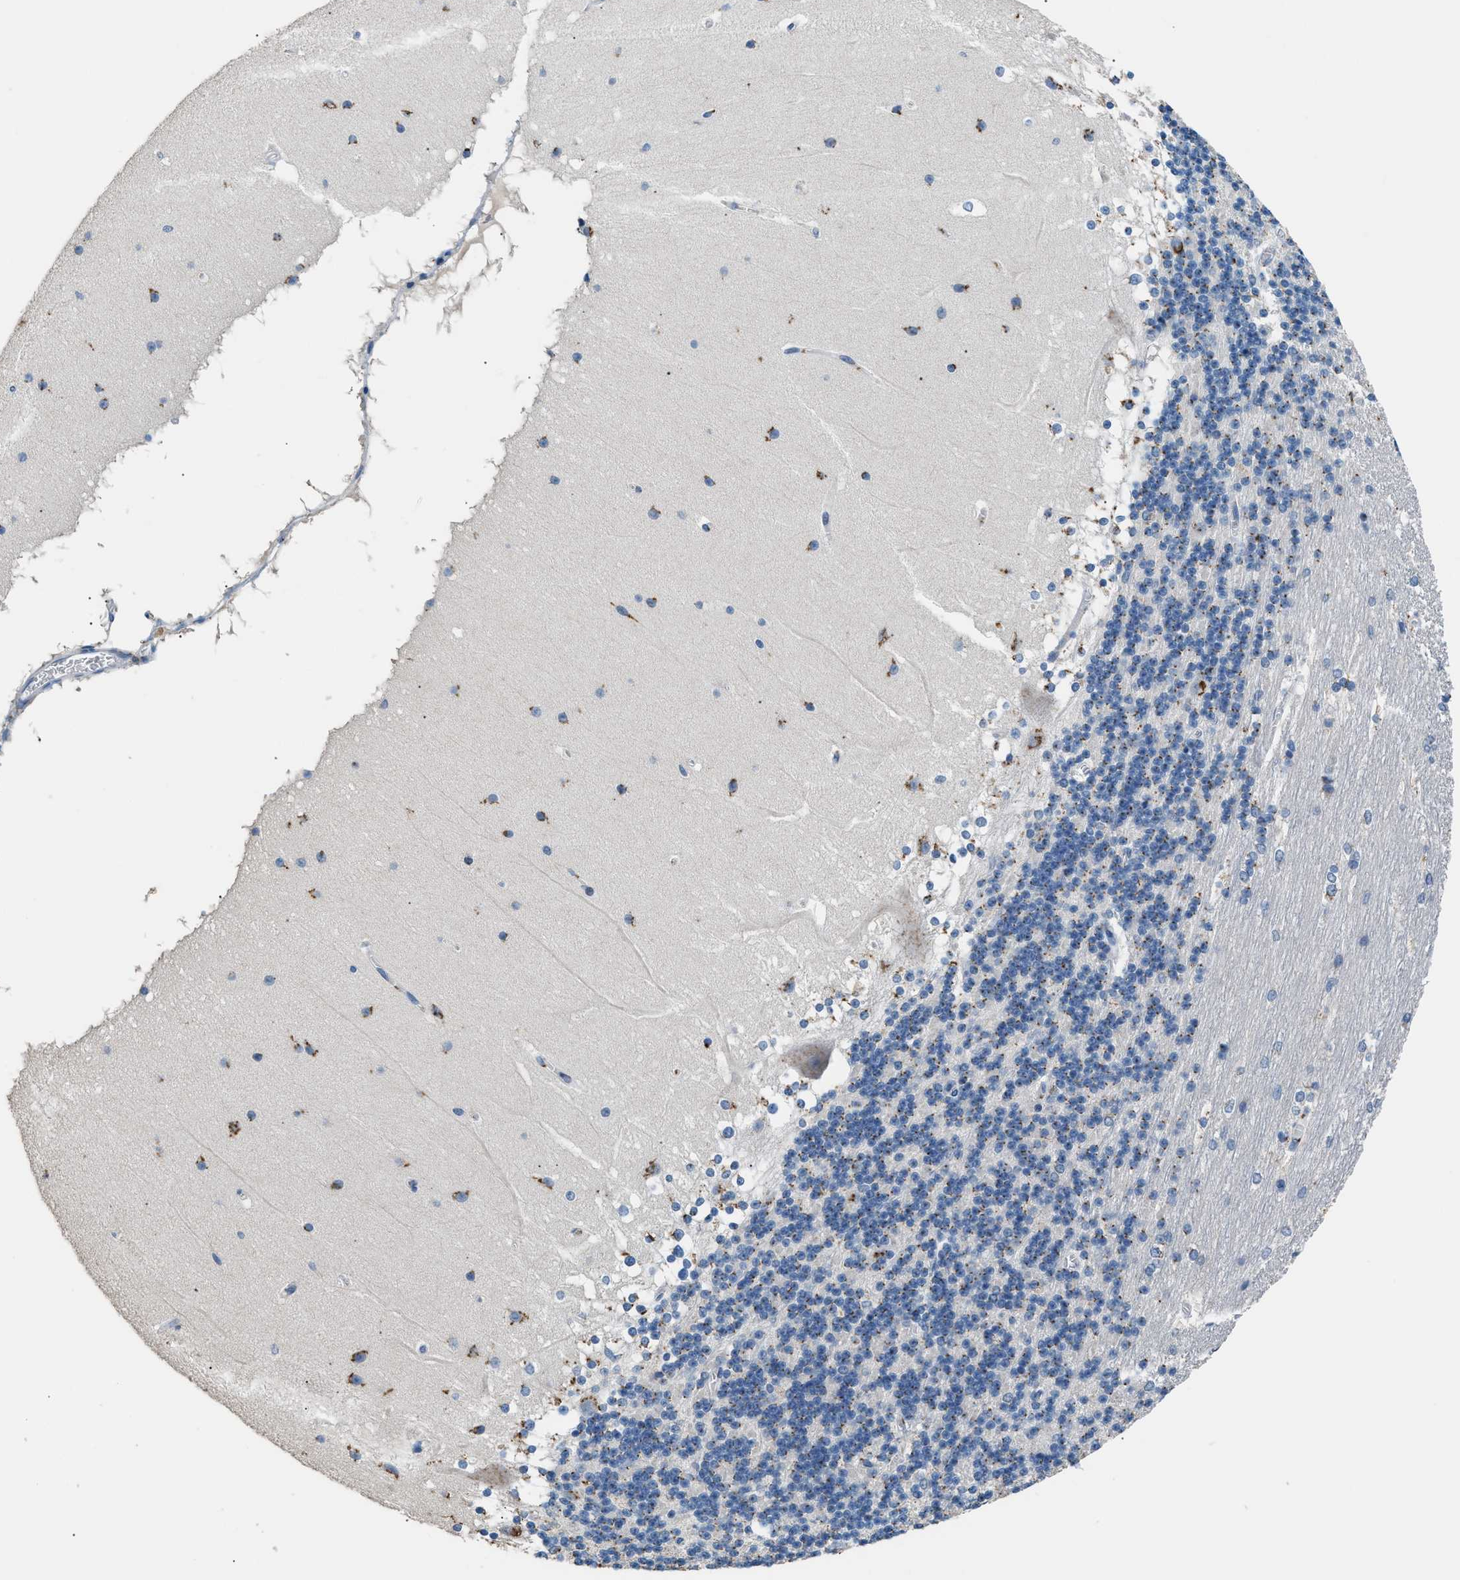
{"staining": {"intensity": "moderate", "quantity": "25%-75%", "location": "cytoplasmic/membranous"}, "tissue": "cerebellum", "cell_type": "Cells in granular layer", "image_type": "normal", "snomed": [{"axis": "morphology", "description": "Normal tissue, NOS"}, {"axis": "topography", "description": "Cerebellum"}], "caption": "An immunohistochemistry (IHC) histopathology image of benign tissue is shown. Protein staining in brown highlights moderate cytoplasmic/membranous positivity in cerebellum within cells in granular layer. (IHC, brightfield microscopy, high magnification).", "gene": "GOLM1", "patient": {"sex": "female", "age": 19}}